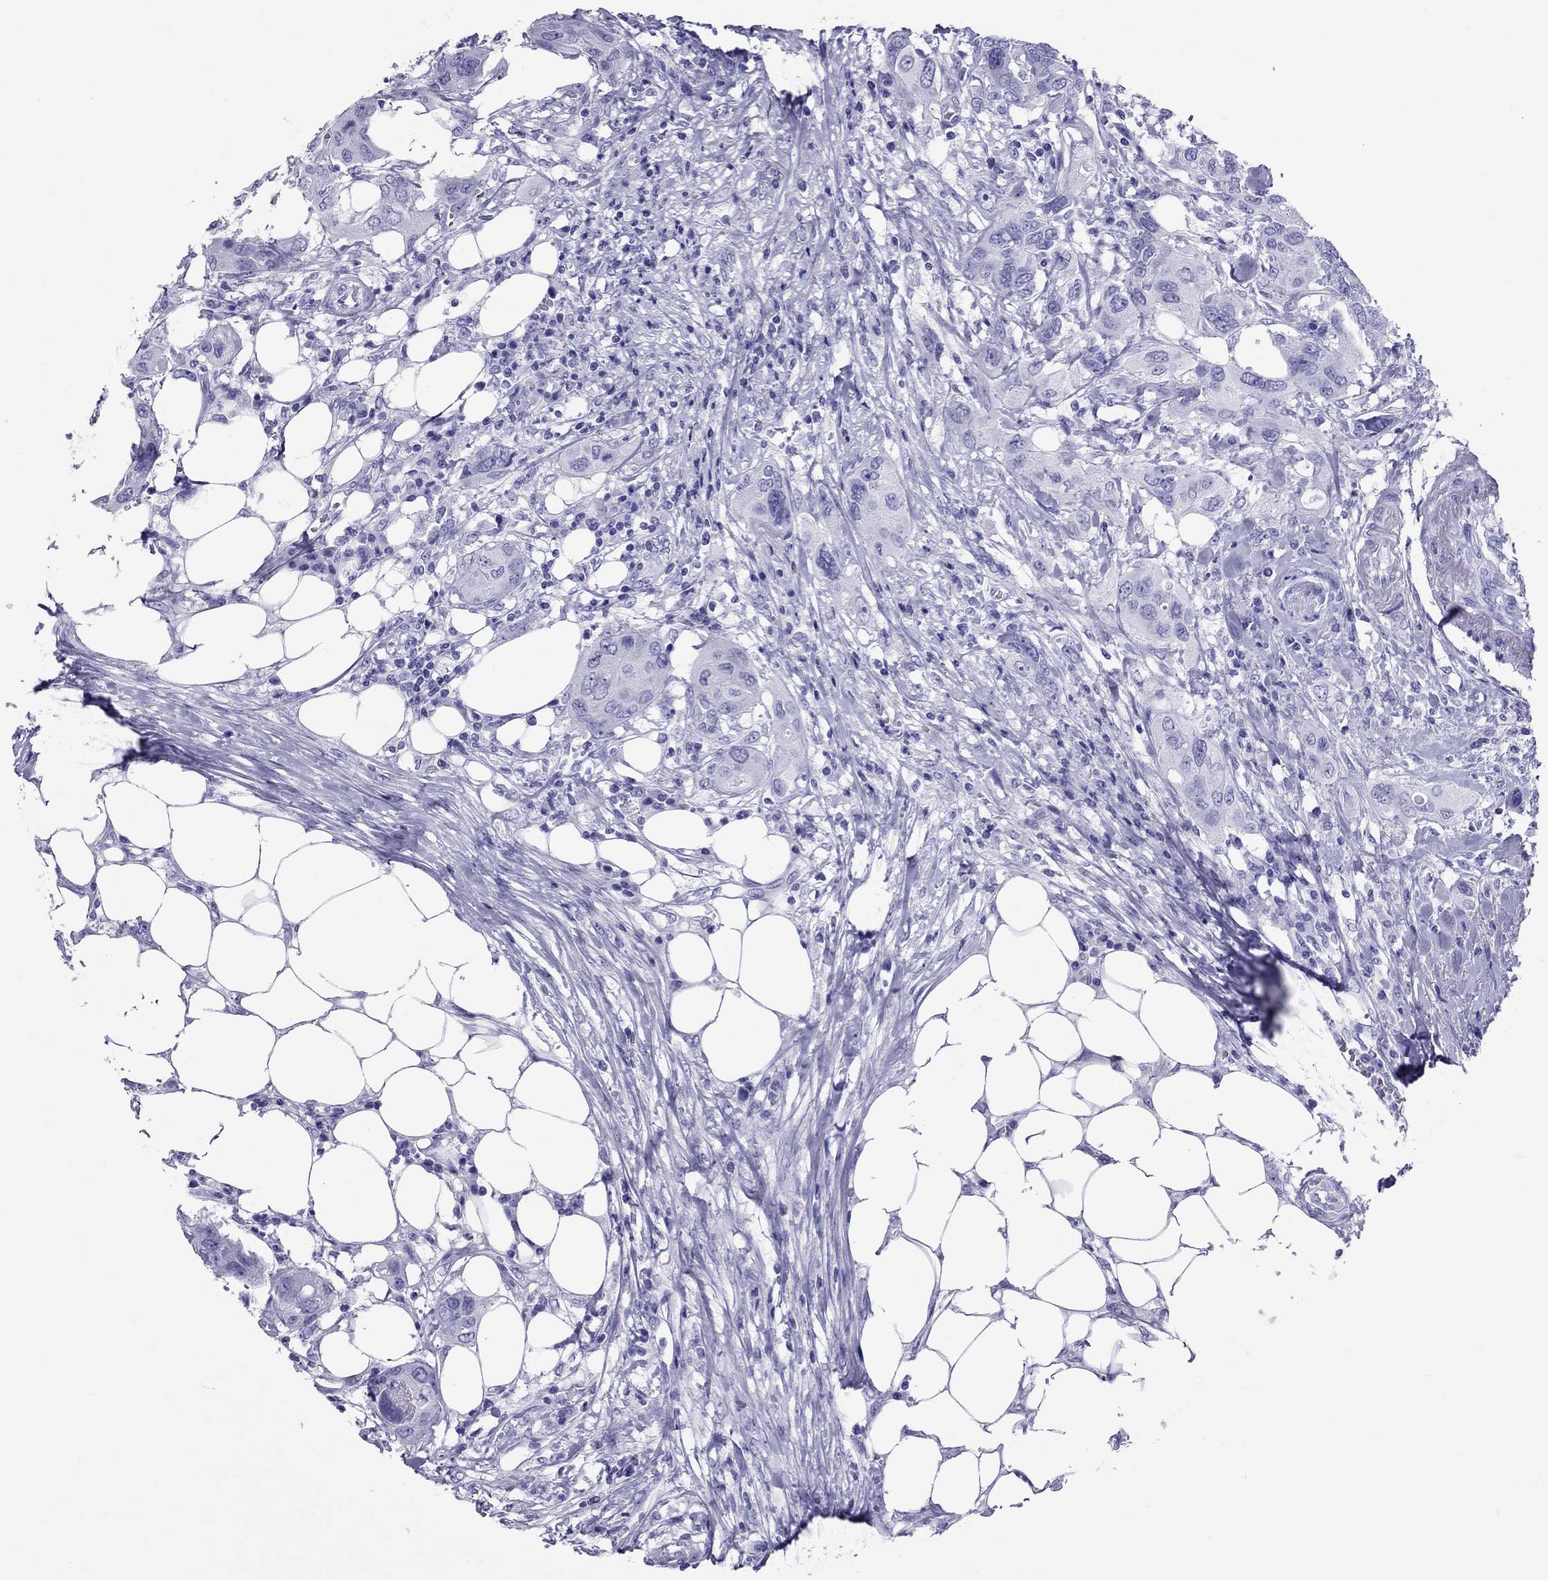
{"staining": {"intensity": "negative", "quantity": "none", "location": "none"}, "tissue": "urothelial cancer", "cell_type": "Tumor cells", "image_type": "cancer", "snomed": [{"axis": "morphology", "description": "Urothelial carcinoma, NOS"}, {"axis": "morphology", "description": "Urothelial carcinoma, High grade"}, {"axis": "topography", "description": "Urinary bladder"}], "caption": "High power microscopy micrograph of an immunohistochemistry photomicrograph of urothelial cancer, revealing no significant staining in tumor cells. The staining was performed using DAB to visualize the protein expression in brown, while the nuclei were stained in blue with hematoxylin (Magnification: 20x).", "gene": "AVPR1B", "patient": {"sex": "male", "age": 63}}